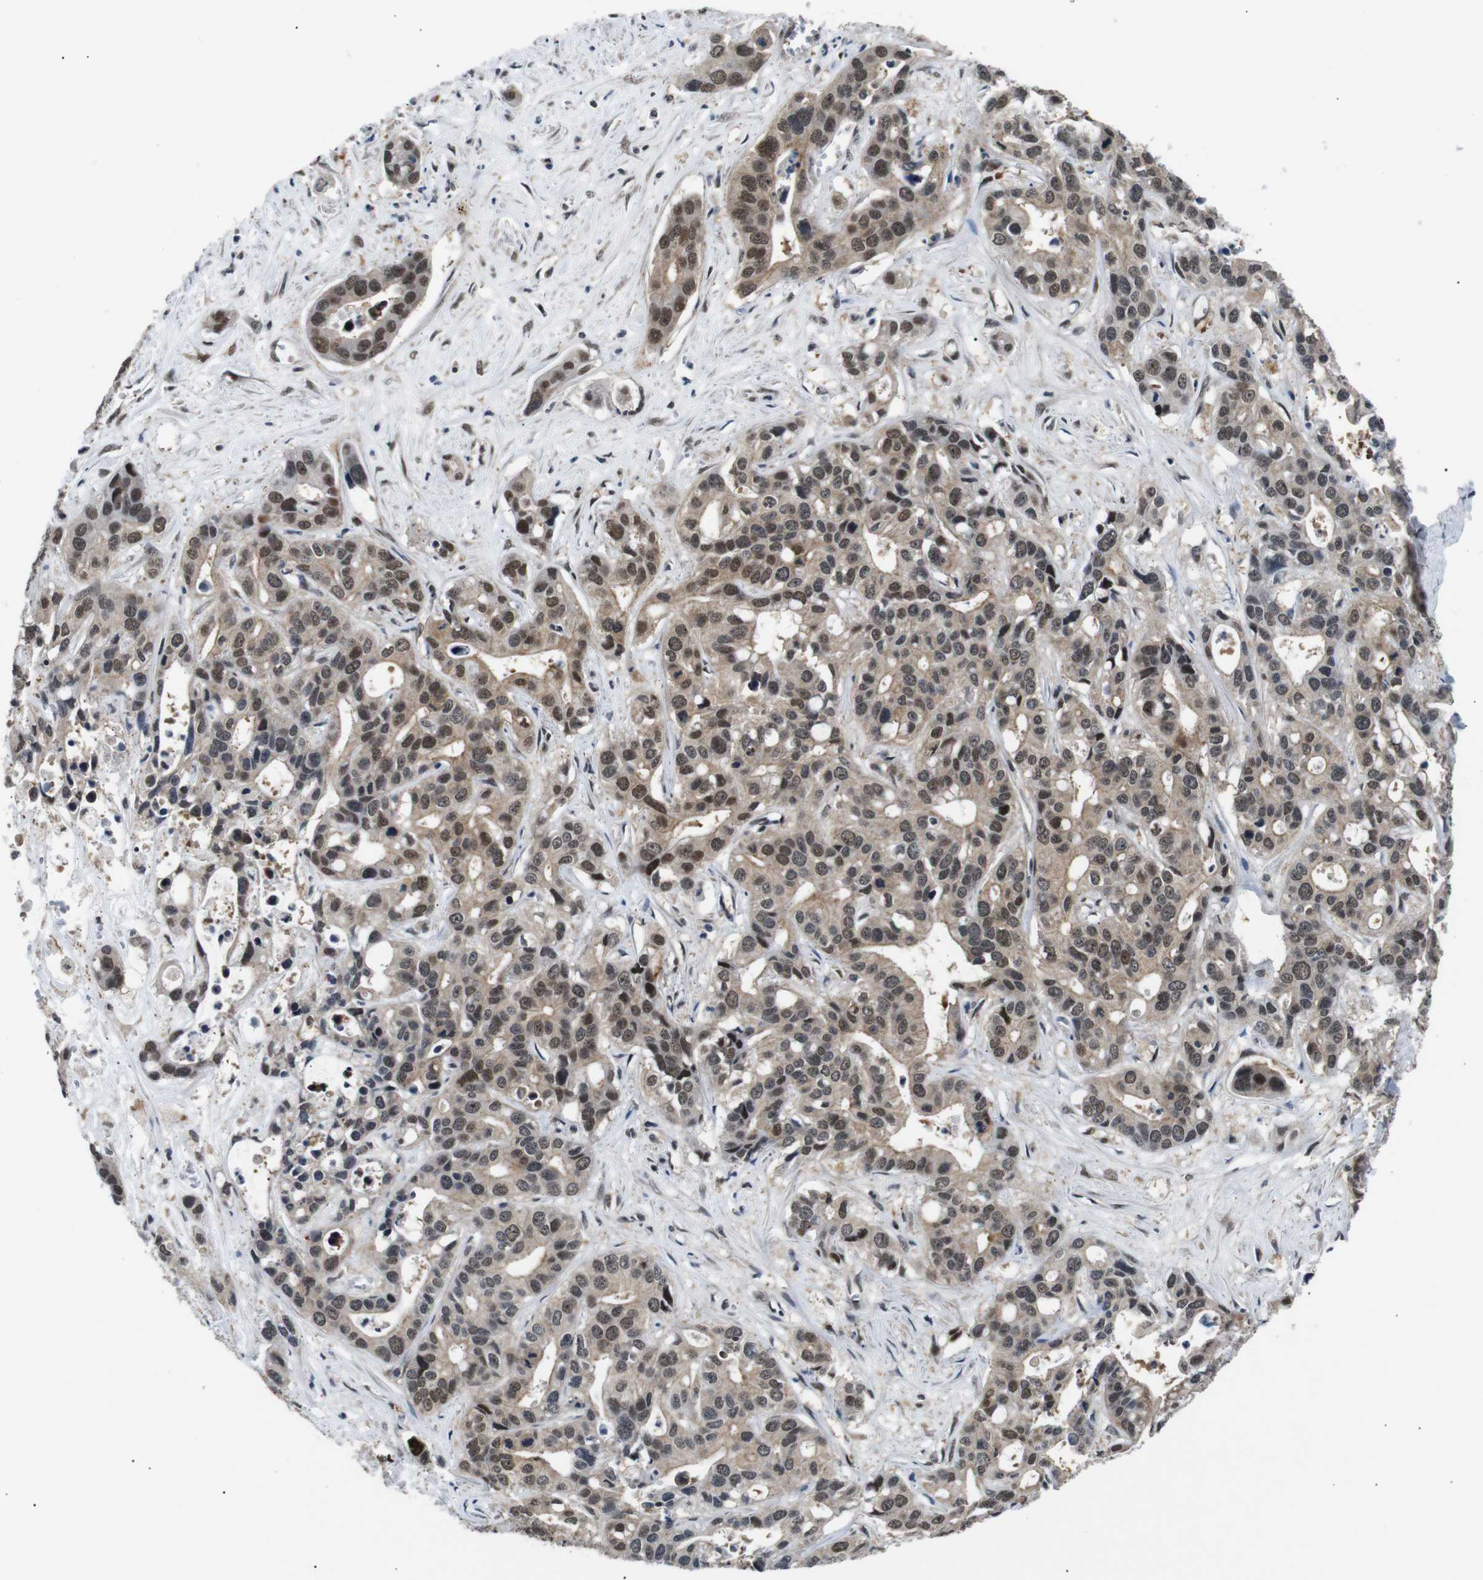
{"staining": {"intensity": "moderate", "quantity": ">75%", "location": "cytoplasmic/membranous,nuclear"}, "tissue": "liver cancer", "cell_type": "Tumor cells", "image_type": "cancer", "snomed": [{"axis": "morphology", "description": "Cholangiocarcinoma"}, {"axis": "topography", "description": "Liver"}], "caption": "This is an image of IHC staining of liver cancer (cholangiocarcinoma), which shows moderate positivity in the cytoplasmic/membranous and nuclear of tumor cells.", "gene": "SKP1", "patient": {"sex": "female", "age": 65}}